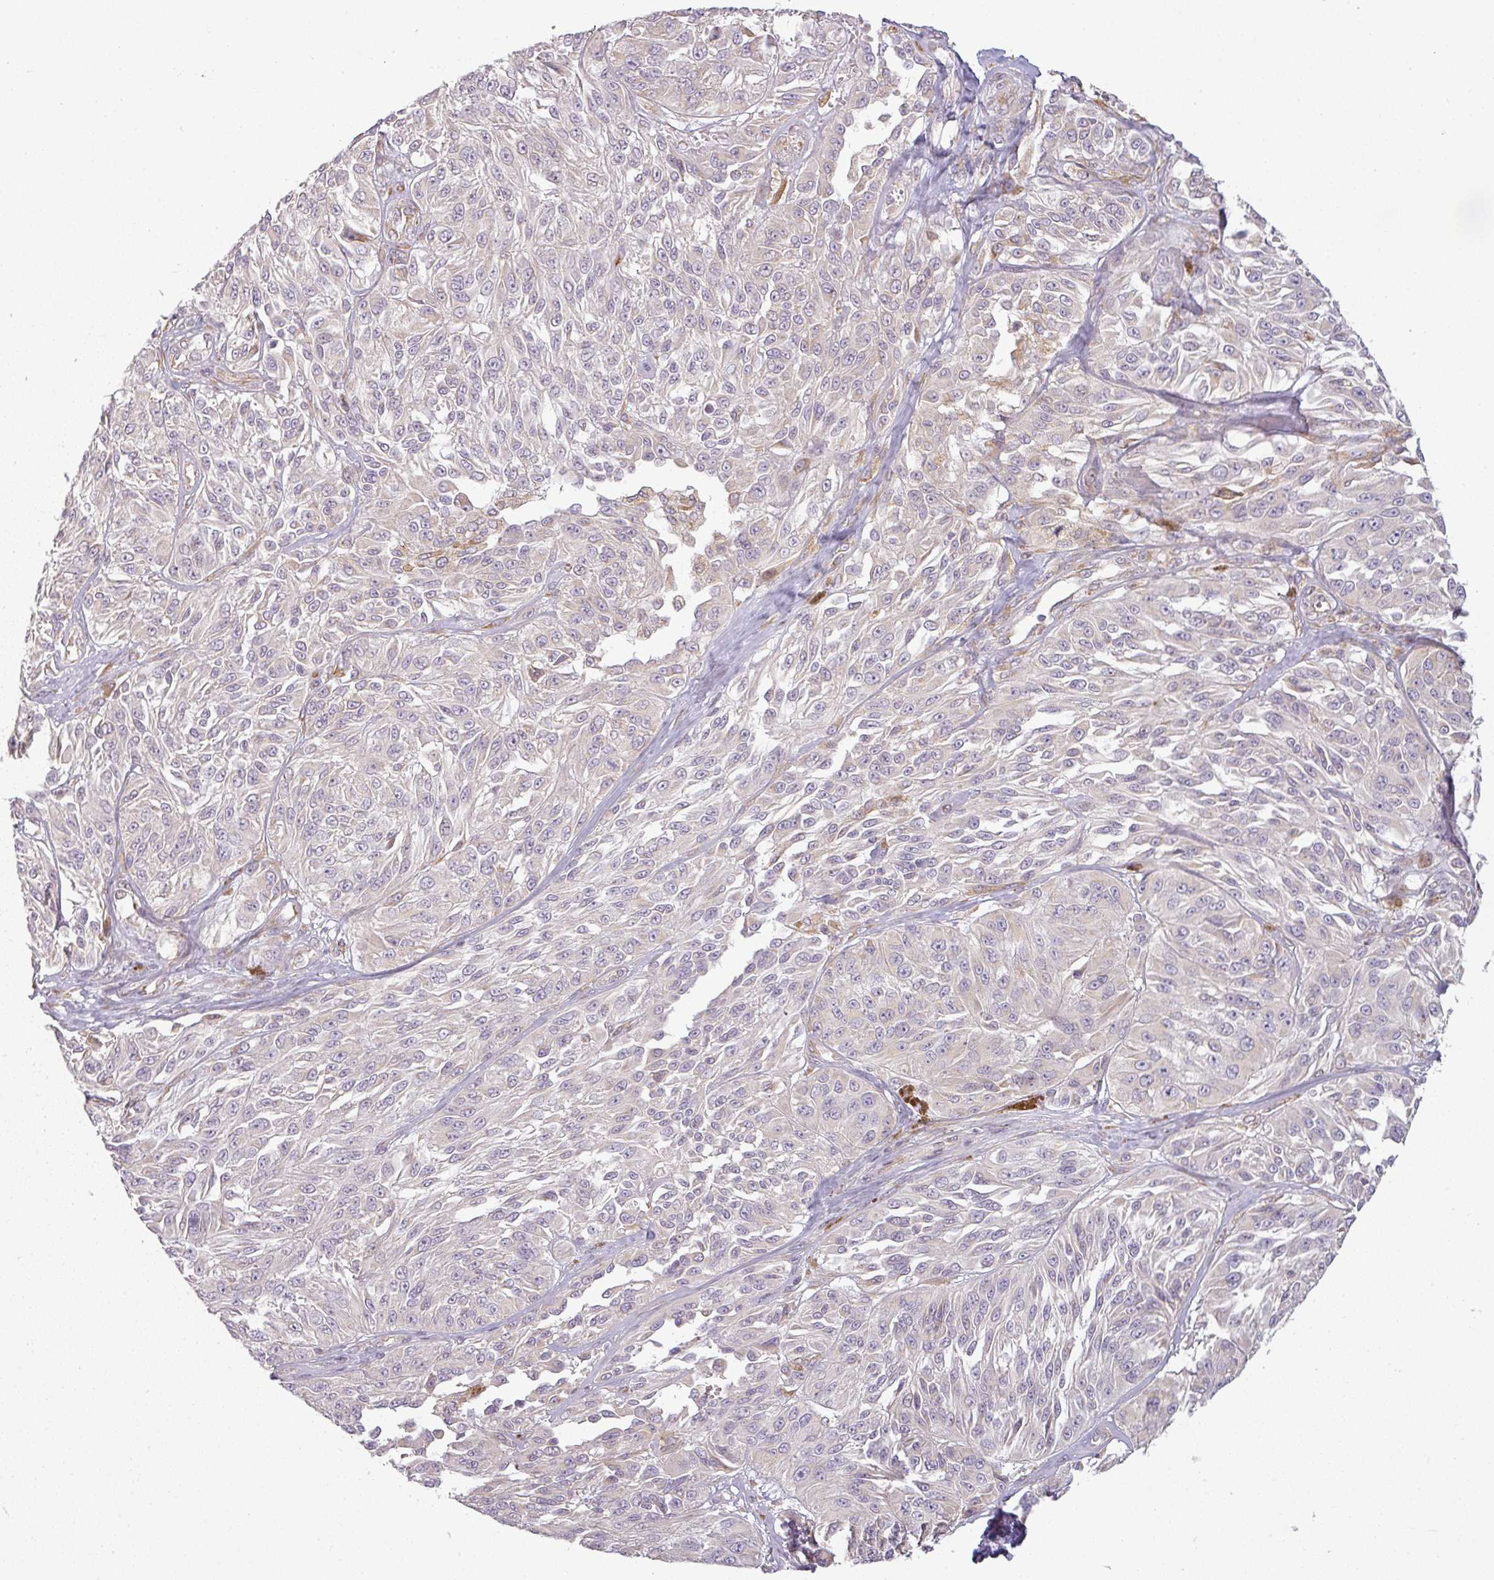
{"staining": {"intensity": "negative", "quantity": "none", "location": "none"}, "tissue": "melanoma", "cell_type": "Tumor cells", "image_type": "cancer", "snomed": [{"axis": "morphology", "description": "Malignant melanoma, NOS"}, {"axis": "topography", "description": "Skin"}], "caption": "Immunohistochemical staining of malignant melanoma demonstrates no significant expression in tumor cells.", "gene": "CCDC144A", "patient": {"sex": "male", "age": 94}}